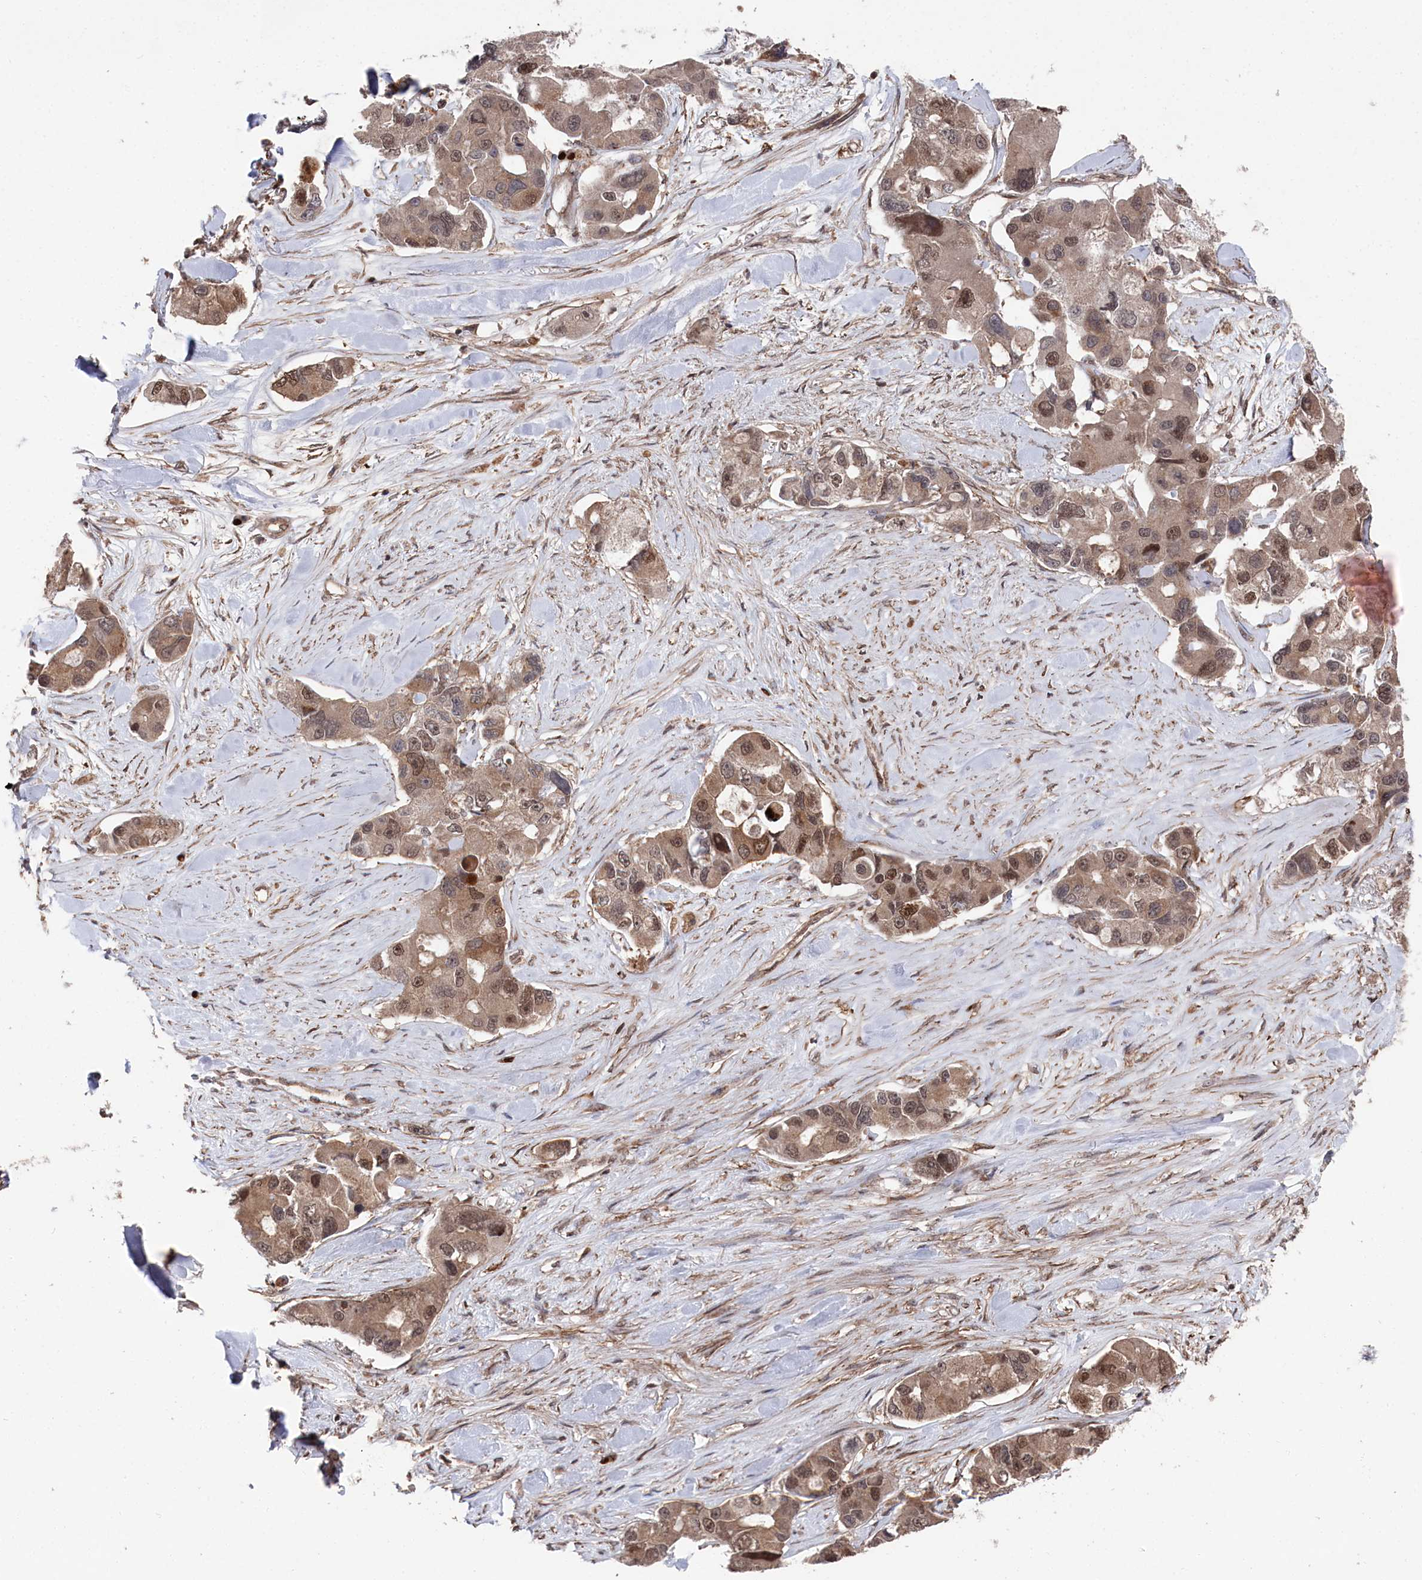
{"staining": {"intensity": "moderate", "quantity": ">75%", "location": "nuclear"}, "tissue": "lung cancer", "cell_type": "Tumor cells", "image_type": "cancer", "snomed": [{"axis": "morphology", "description": "Adenocarcinoma, NOS"}, {"axis": "topography", "description": "Lung"}], "caption": "The immunohistochemical stain shows moderate nuclear staining in tumor cells of lung cancer tissue.", "gene": "BORCS7", "patient": {"sex": "female", "age": 54}}